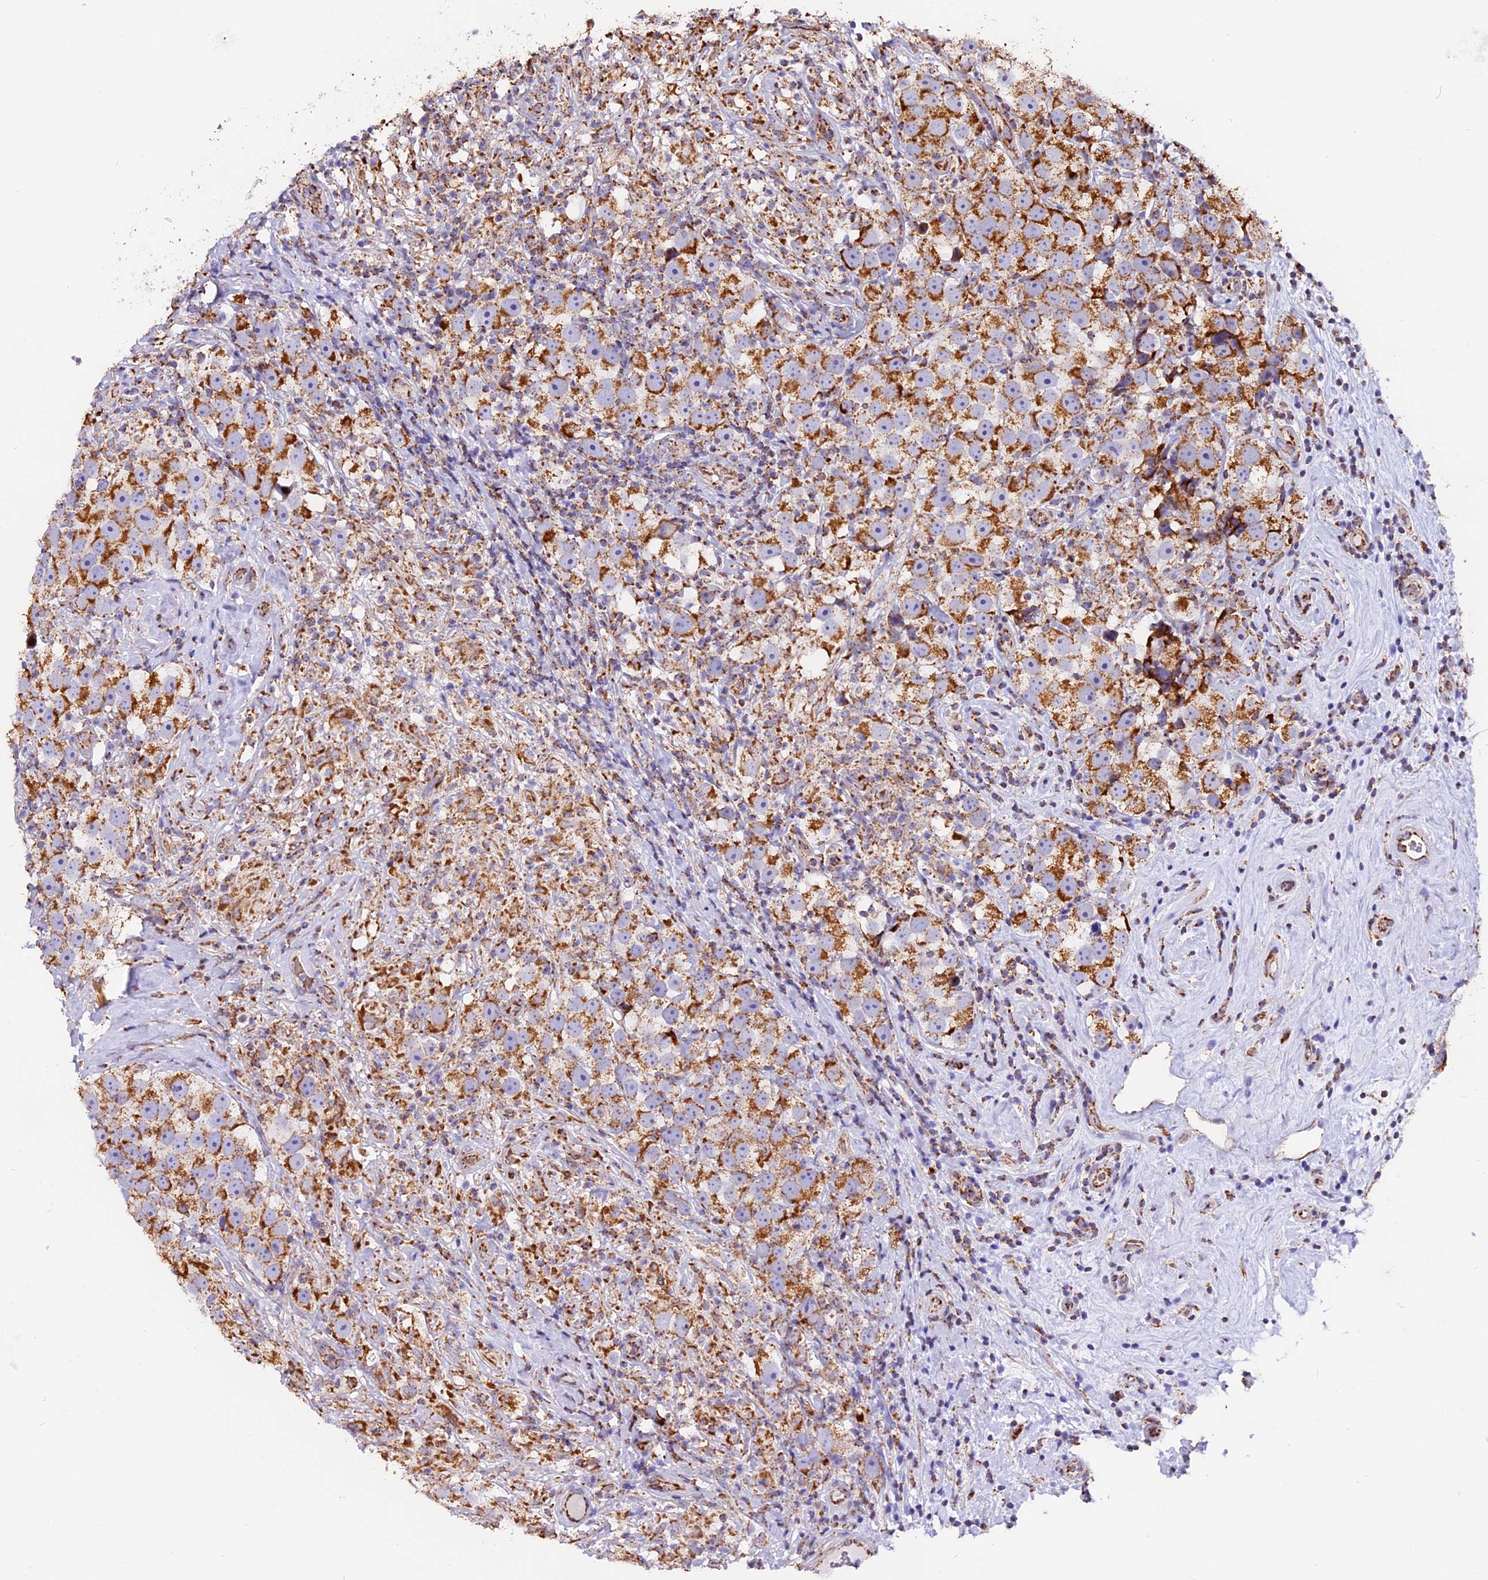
{"staining": {"intensity": "strong", "quantity": ">75%", "location": "cytoplasmic/membranous"}, "tissue": "testis cancer", "cell_type": "Tumor cells", "image_type": "cancer", "snomed": [{"axis": "morphology", "description": "Seminoma, NOS"}, {"axis": "topography", "description": "Testis"}], "caption": "A histopathology image of seminoma (testis) stained for a protein exhibits strong cytoplasmic/membranous brown staining in tumor cells.", "gene": "NDUFA8", "patient": {"sex": "male", "age": 49}}